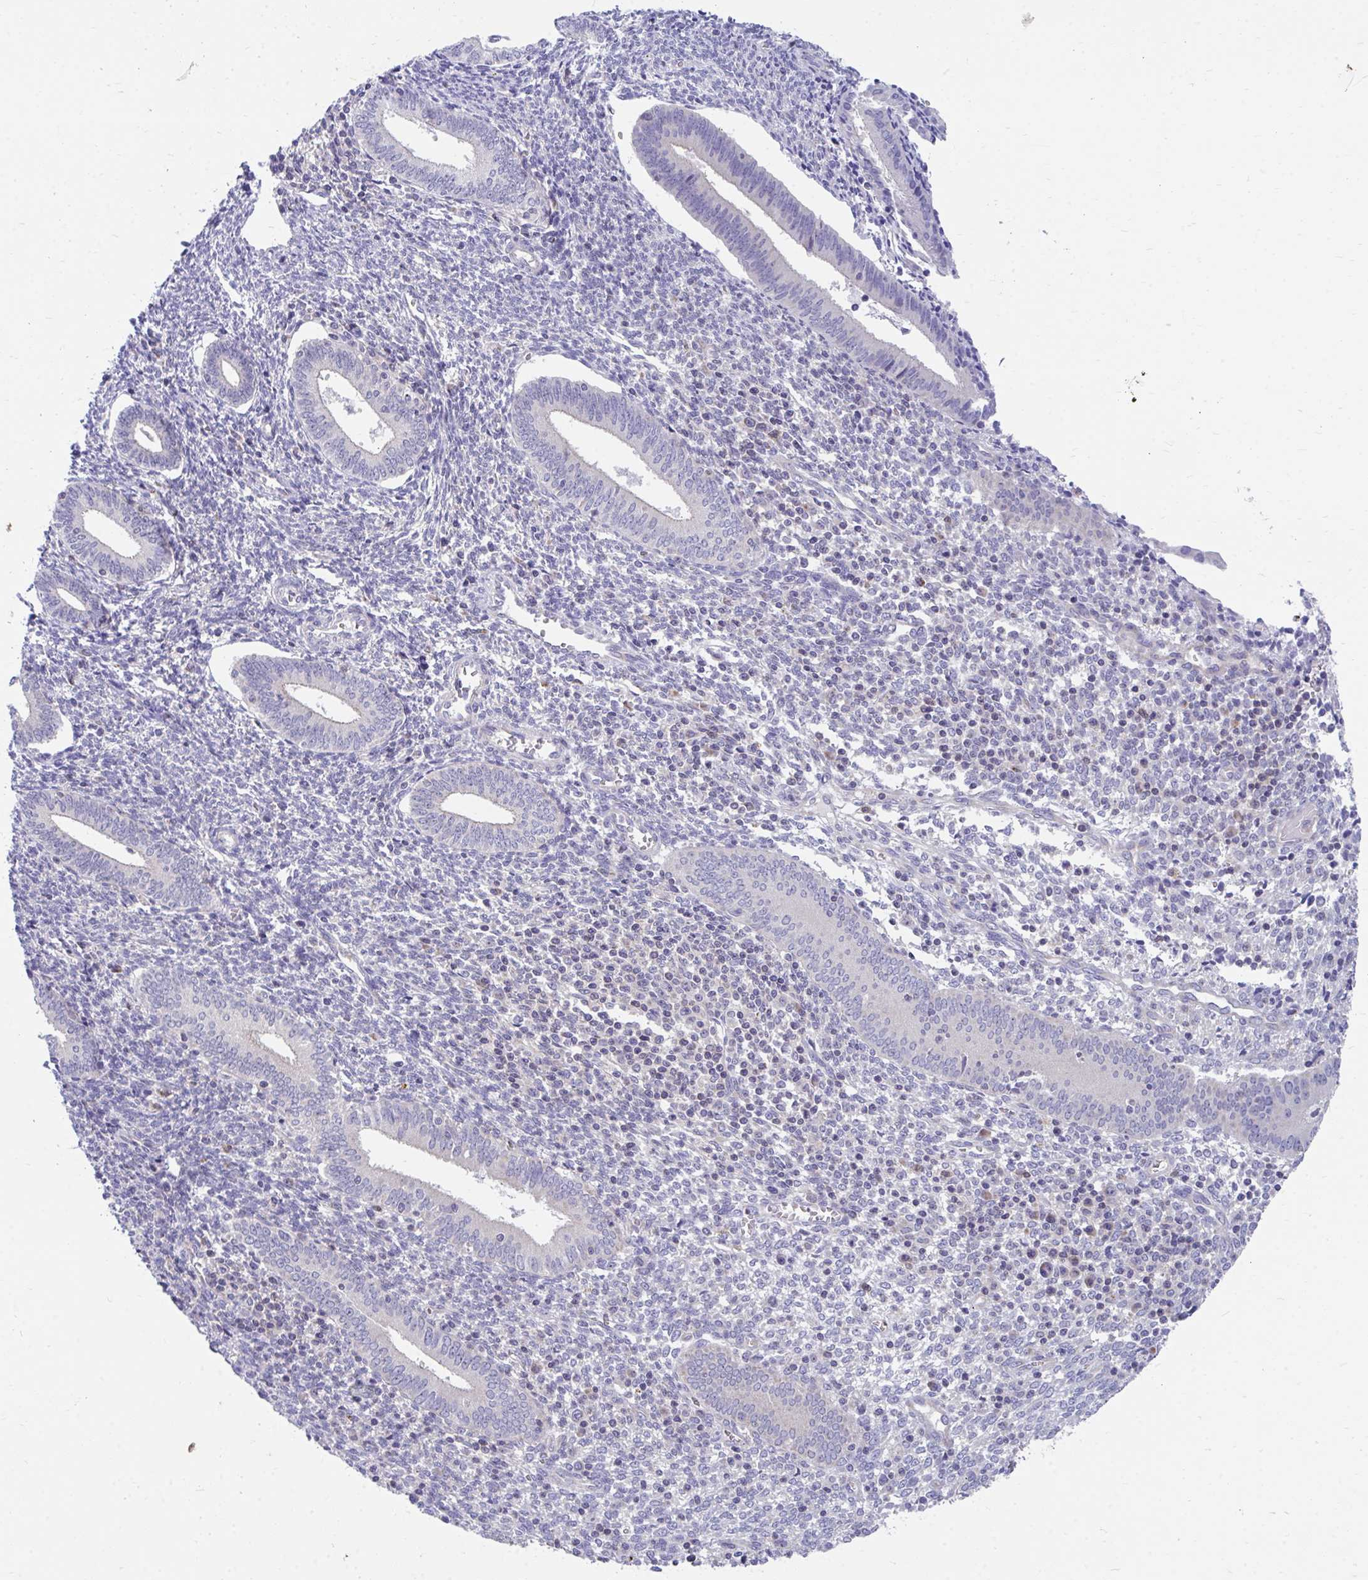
{"staining": {"intensity": "negative", "quantity": "none", "location": "none"}, "tissue": "endometrium", "cell_type": "Cells in endometrial stroma", "image_type": "normal", "snomed": [{"axis": "morphology", "description": "Normal tissue, NOS"}, {"axis": "topography", "description": "Endometrium"}], "caption": "Image shows no significant protein expression in cells in endometrial stroma of normal endometrium. Nuclei are stained in blue.", "gene": "FHIP1B", "patient": {"sex": "female", "age": 41}}